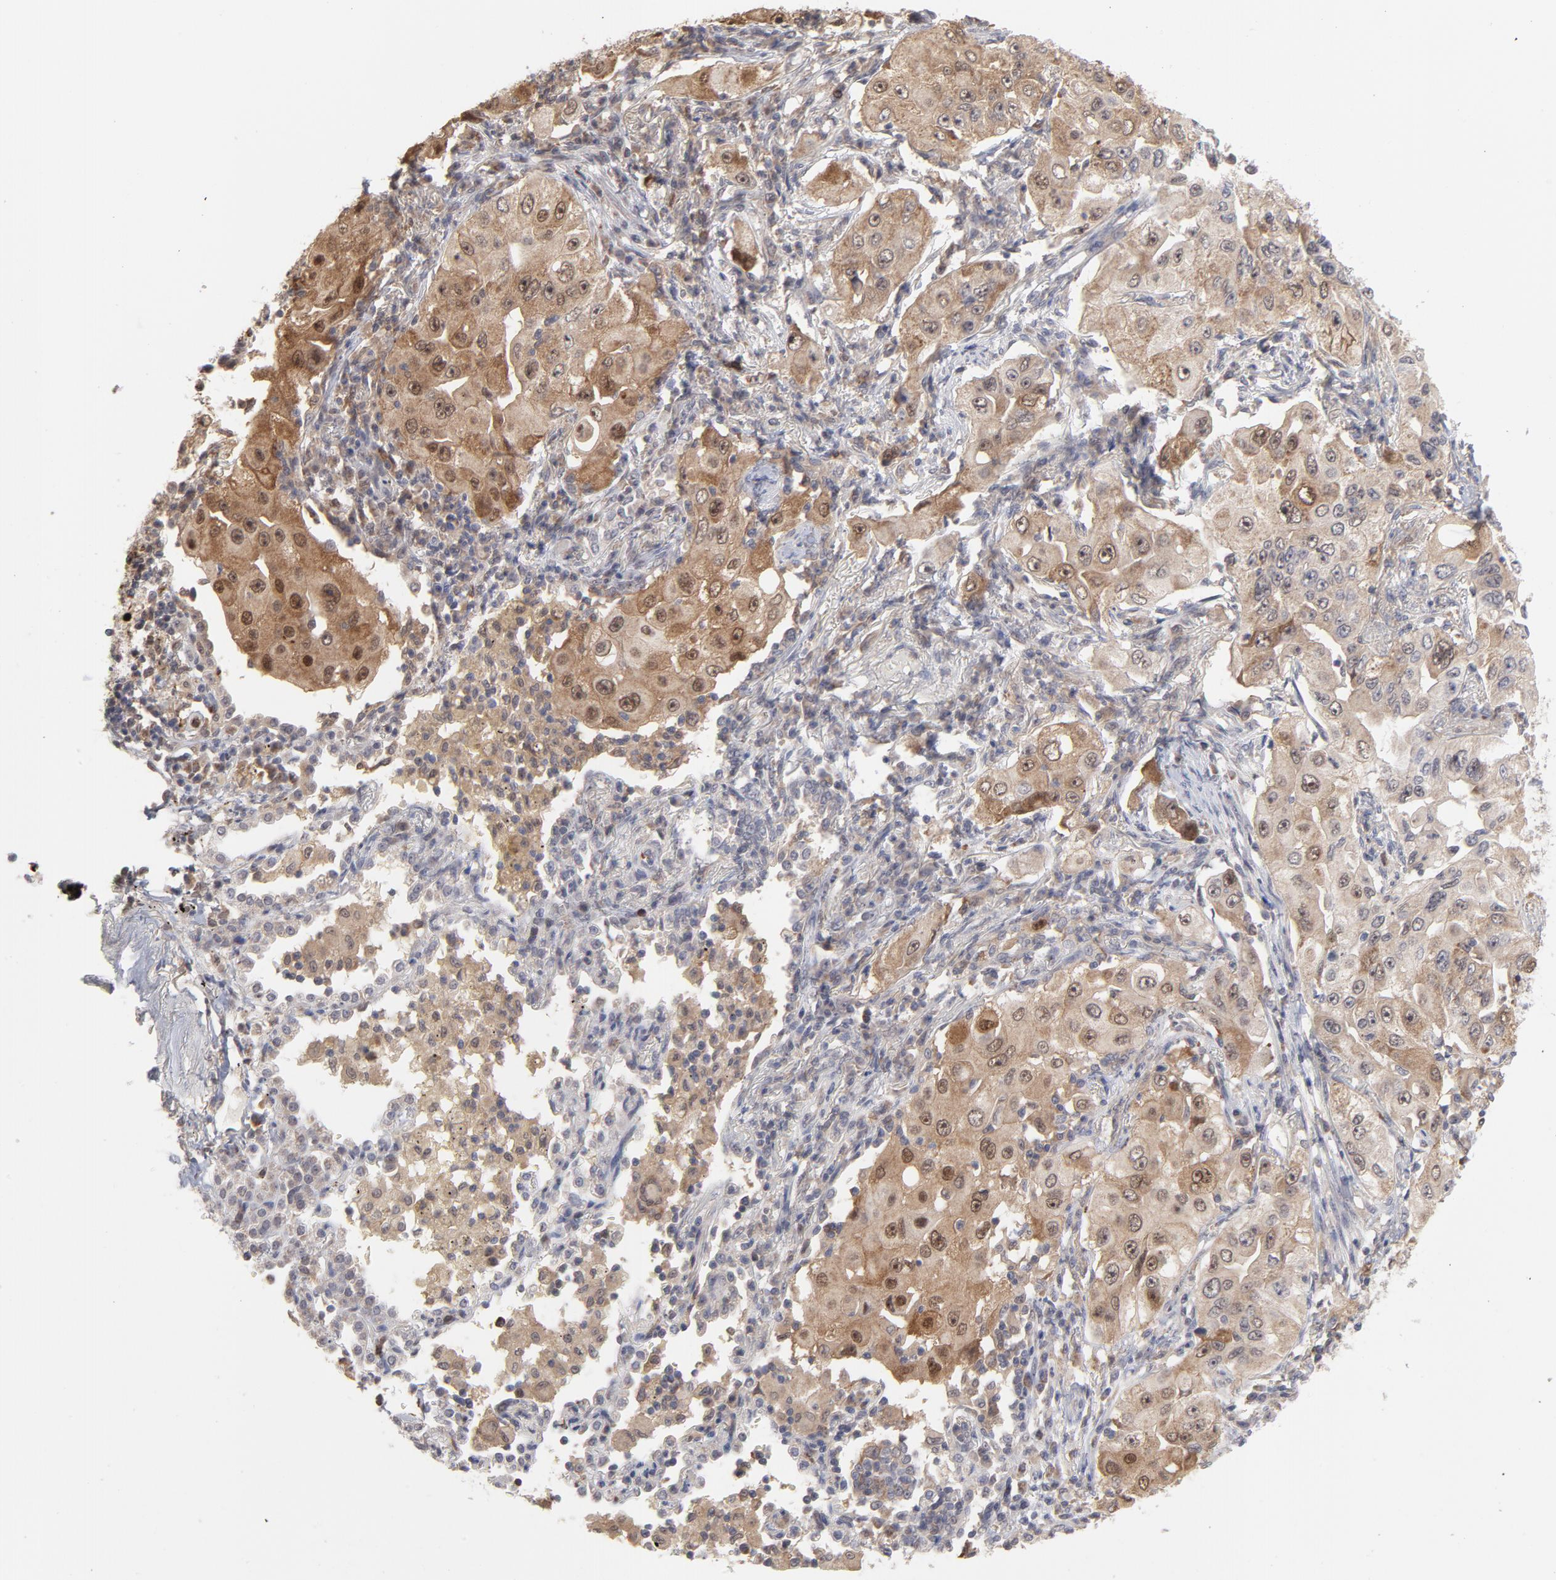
{"staining": {"intensity": "moderate", "quantity": "25%-75%", "location": "cytoplasmic/membranous,nuclear"}, "tissue": "lung cancer", "cell_type": "Tumor cells", "image_type": "cancer", "snomed": [{"axis": "morphology", "description": "Adenocarcinoma, NOS"}, {"axis": "topography", "description": "Lung"}], "caption": "DAB (3,3'-diaminobenzidine) immunohistochemical staining of human lung adenocarcinoma displays moderate cytoplasmic/membranous and nuclear protein positivity in about 25%-75% of tumor cells. (Stains: DAB (3,3'-diaminobenzidine) in brown, nuclei in blue, Microscopy: brightfield microscopy at high magnification).", "gene": "OAS1", "patient": {"sex": "male", "age": 84}}